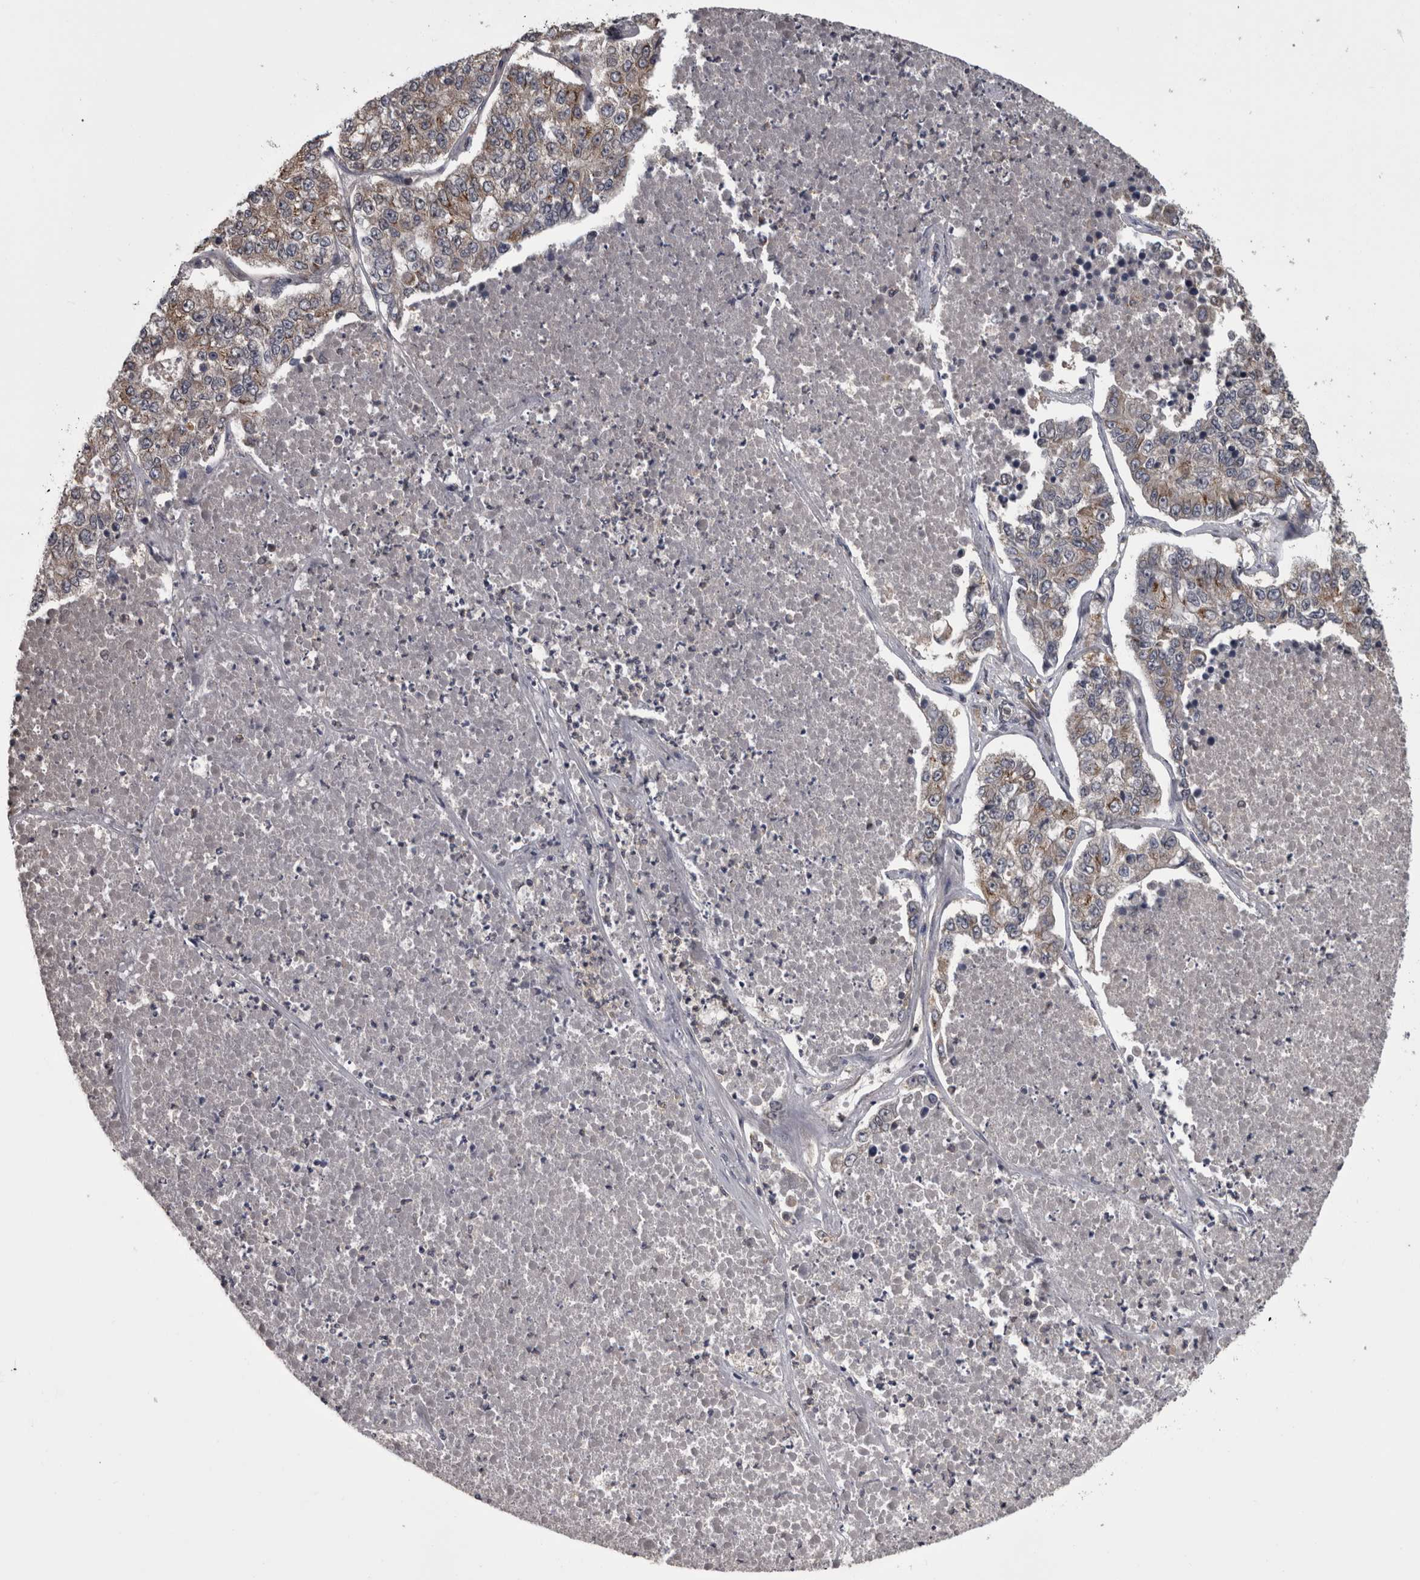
{"staining": {"intensity": "weak", "quantity": "25%-75%", "location": "cytoplasmic/membranous"}, "tissue": "lung cancer", "cell_type": "Tumor cells", "image_type": "cancer", "snomed": [{"axis": "morphology", "description": "Adenocarcinoma, NOS"}, {"axis": "topography", "description": "Lung"}], "caption": "Adenocarcinoma (lung) stained with immunohistochemistry shows weak cytoplasmic/membranous positivity in approximately 25%-75% of tumor cells. Nuclei are stained in blue.", "gene": "APRT", "patient": {"sex": "male", "age": 49}}